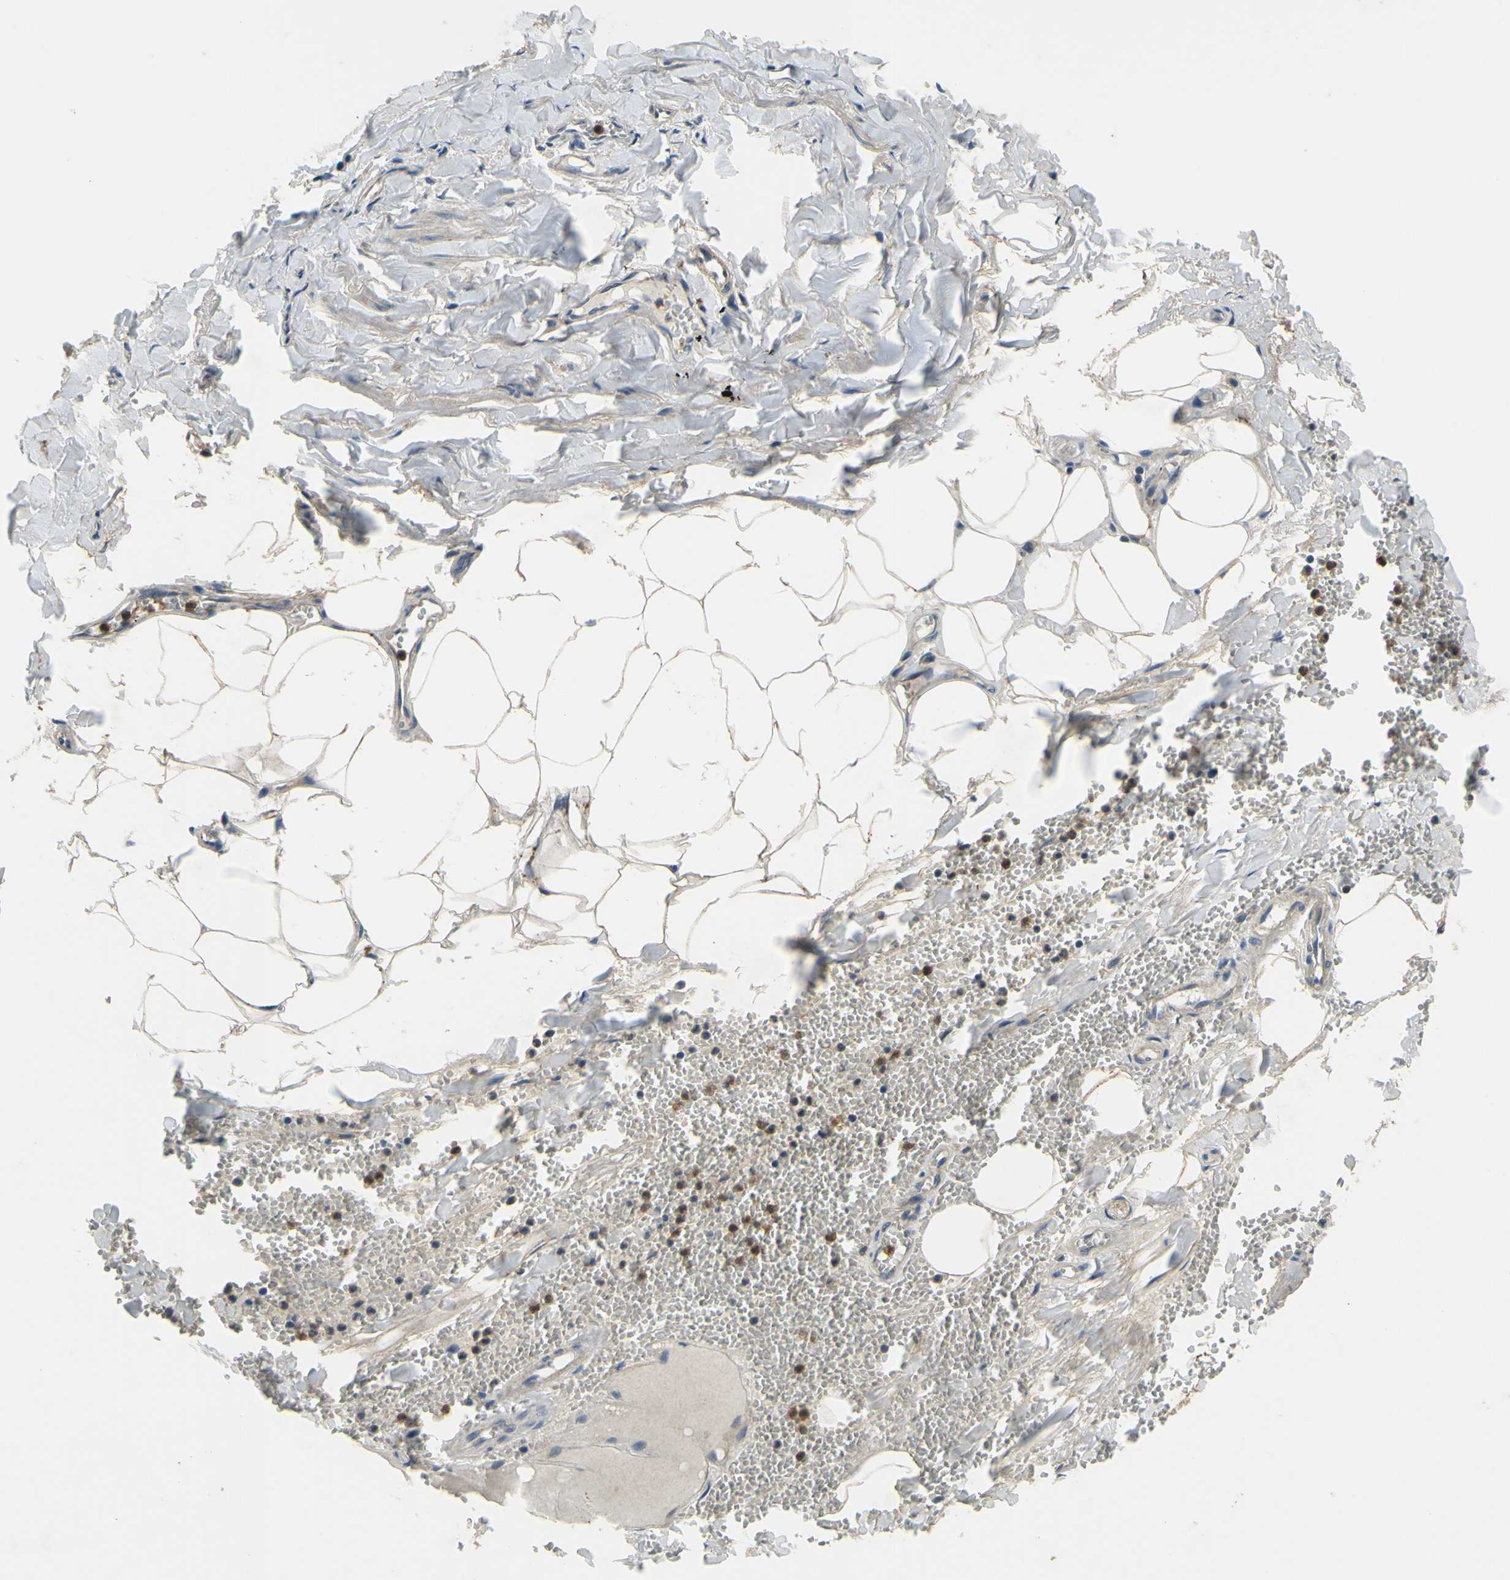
{"staining": {"intensity": "moderate", "quantity": "25%-75%", "location": "cytoplasmic/membranous"}, "tissue": "adipose tissue", "cell_type": "Adipocytes", "image_type": "normal", "snomed": [{"axis": "morphology", "description": "Normal tissue, NOS"}, {"axis": "topography", "description": "Adipose tissue"}, {"axis": "topography", "description": "Peripheral nerve tissue"}], "caption": "Protein positivity by immunohistochemistry exhibits moderate cytoplasmic/membranous positivity in approximately 25%-75% of adipocytes in normal adipose tissue.", "gene": "PLA2G4A", "patient": {"sex": "male", "age": 52}}